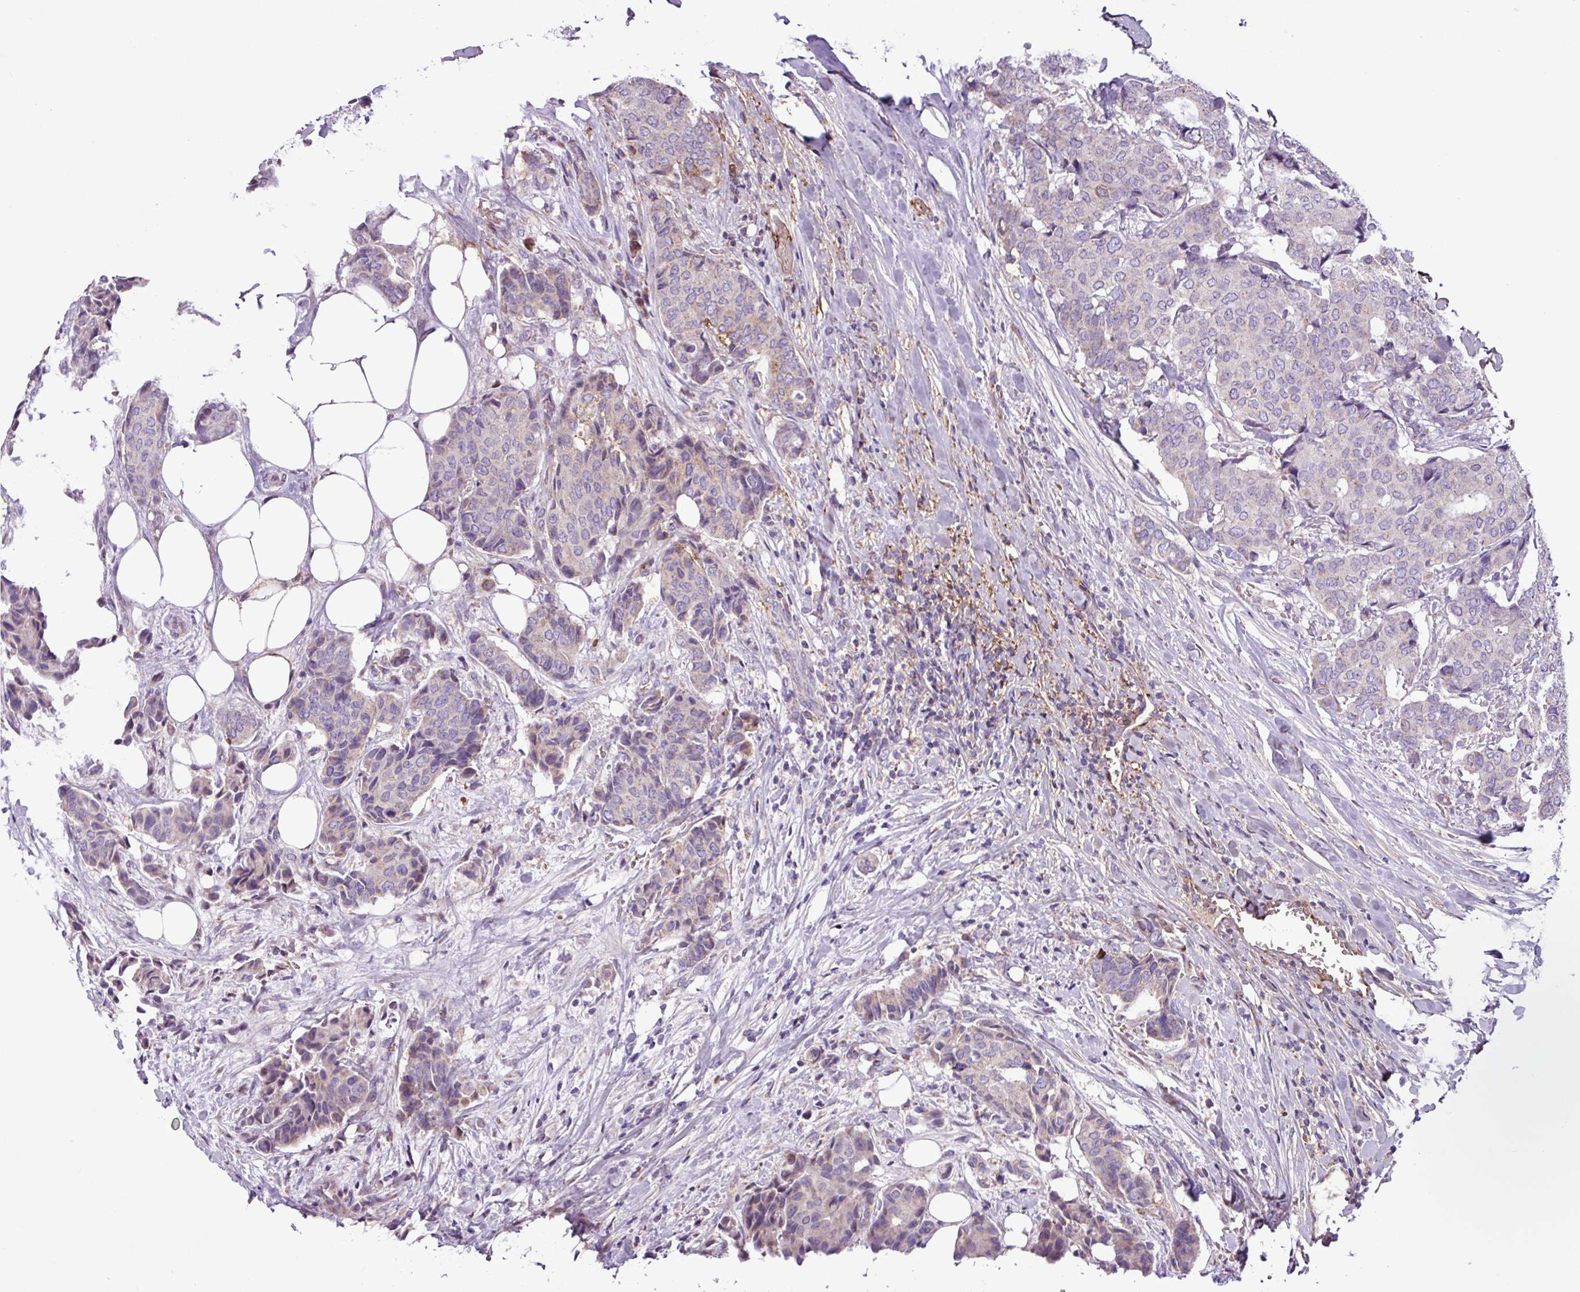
{"staining": {"intensity": "moderate", "quantity": "<25%", "location": "cytoplasmic/membranous"}, "tissue": "breast cancer", "cell_type": "Tumor cells", "image_type": "cancer", "snomed": [{"axis": "morphology", "description": "Duct carcinoma"}, {"axis": "topography", "description": "Breast"}], "caption": "Immunohistochemical staining of human breast cancer (intraductal carcinoma) reveals low levels of moderate cytoplasmic/membranous positivity in approximately <25% of tumor cells. (brown staining indicates protein expression, while blue staining denotes nuclei).", "gene": "FAM183A", "patient": {"sex": "female", "age": 75}}